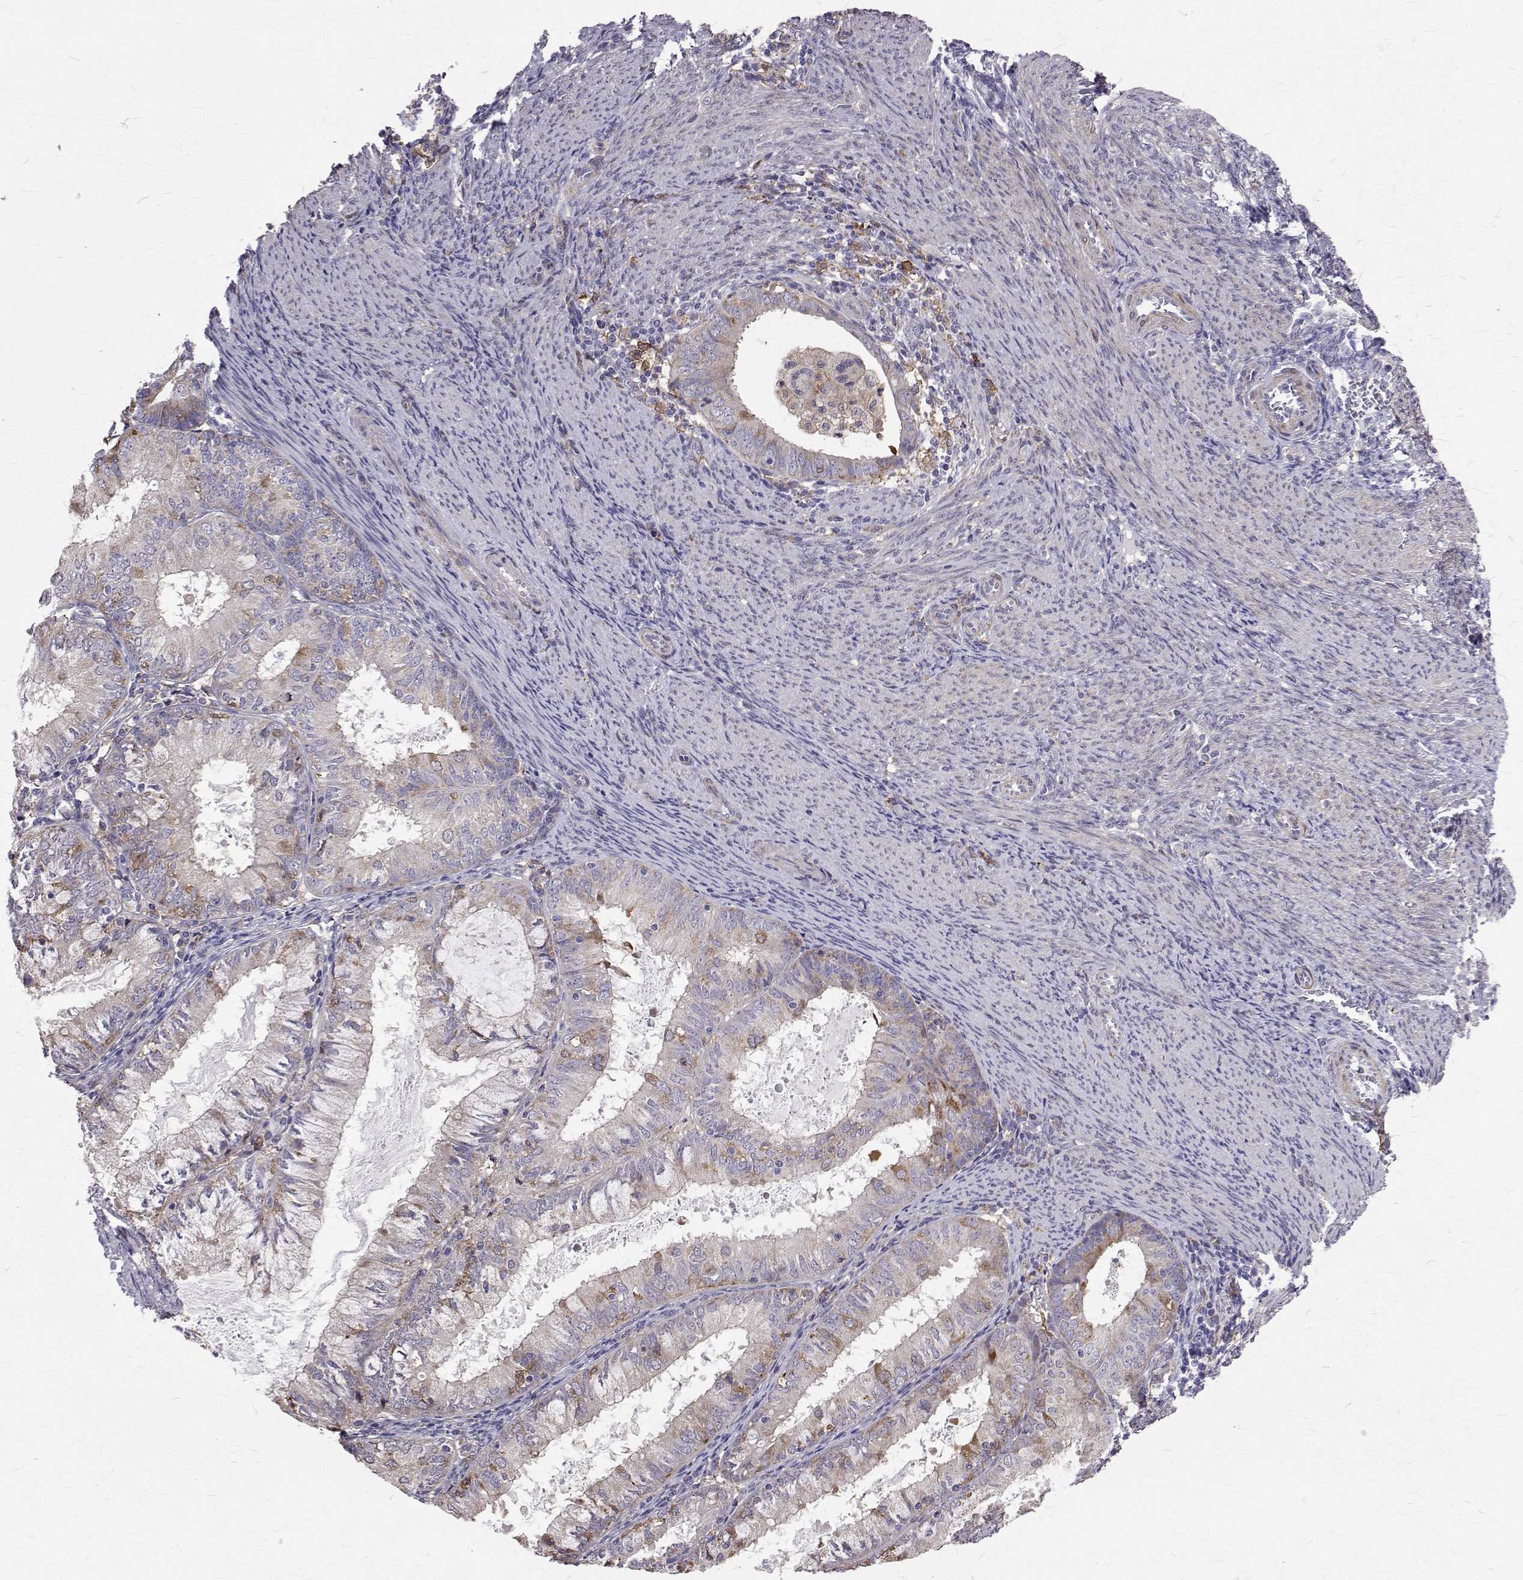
{"staining": {"intensity": "moderate", "quantity": "<25%", "location": "cytoplasmic/membranous"}, "tissue": "endometrial cancer", "cell_type": "Tumor cells", "image_type": "cancer", "snomed": [{"axis": "morphology", "description": "Adenocarcinoma, NOS"}, {"axis": "topography", "description": "Endometrium"}], "caption": "Protein staining displays moderate cytoplasmic/membranous positivity in approximately <25% of tumor cells in endometrial cancer (adenocarcinoma). The staining was performed using DAB (3,3'-diaminobenzidine), with brown indicating positive protein expression. Nuclei are stained blue with hematoxylin.", "gene": "CCDC89", "patient": {"sex": "female", "age": 57}}